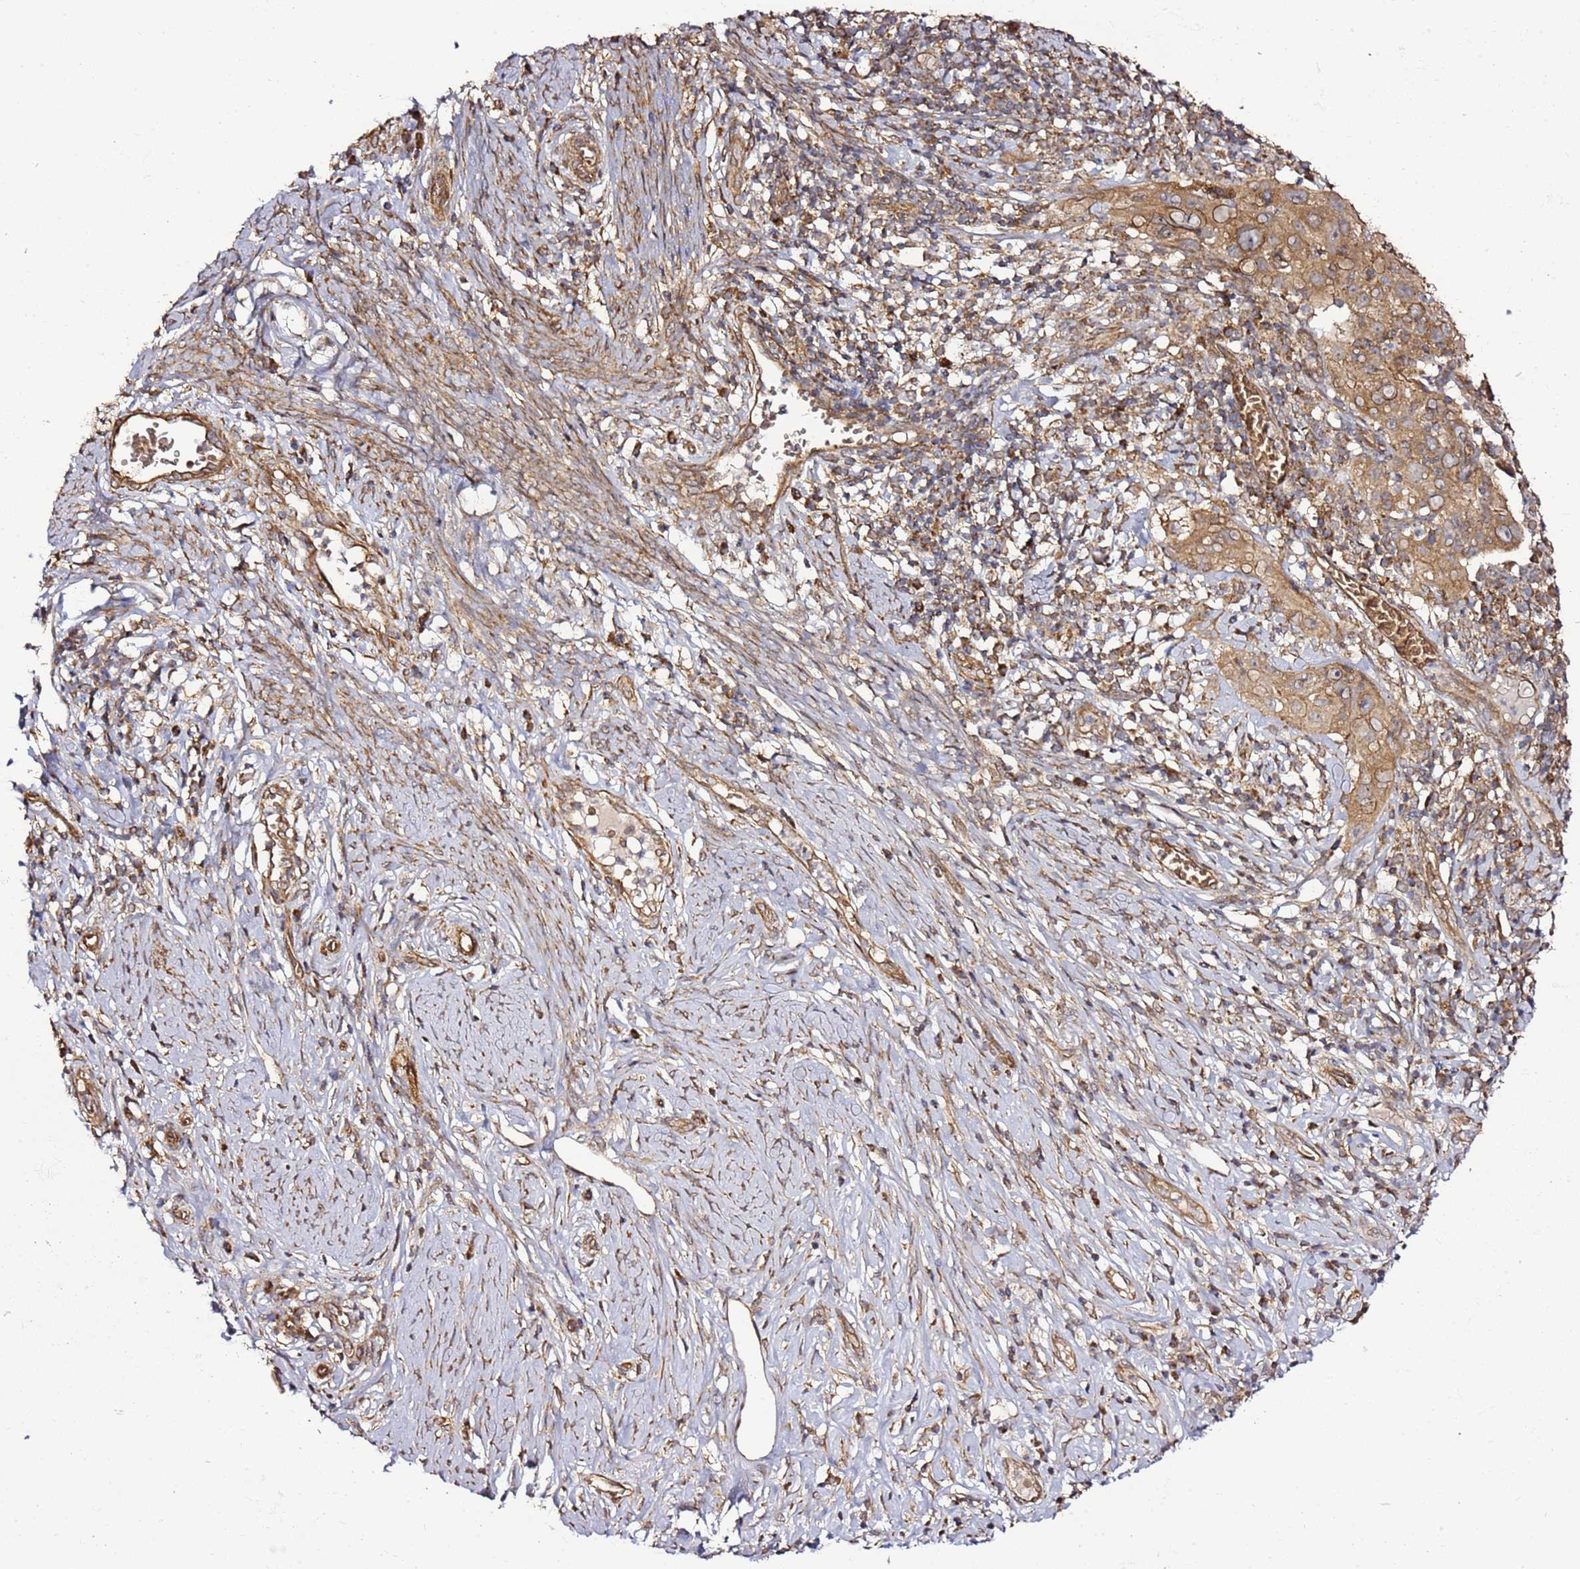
{"staining": {"intensity": "moderate", "quantity": ">75%", "location": "cytoplasmic/membranous"}, "tissue": "cervical cancer", "cell_type": "Tumor cells", "image_type": "cancer", "snomed": [{"axis": "morphology", "description": "Squamous cell carcinoma, NOS"}, {"axis": "topography", "description": "Cervix"}], "caption": "Protein staining displays moderate cytoplasmic/membranous positivity in approximately >75% of tumor cells in squamous cell carcinoma (cervical).", "gene": "TM2D2", "patient": {"sex": "female", "age": 31}}